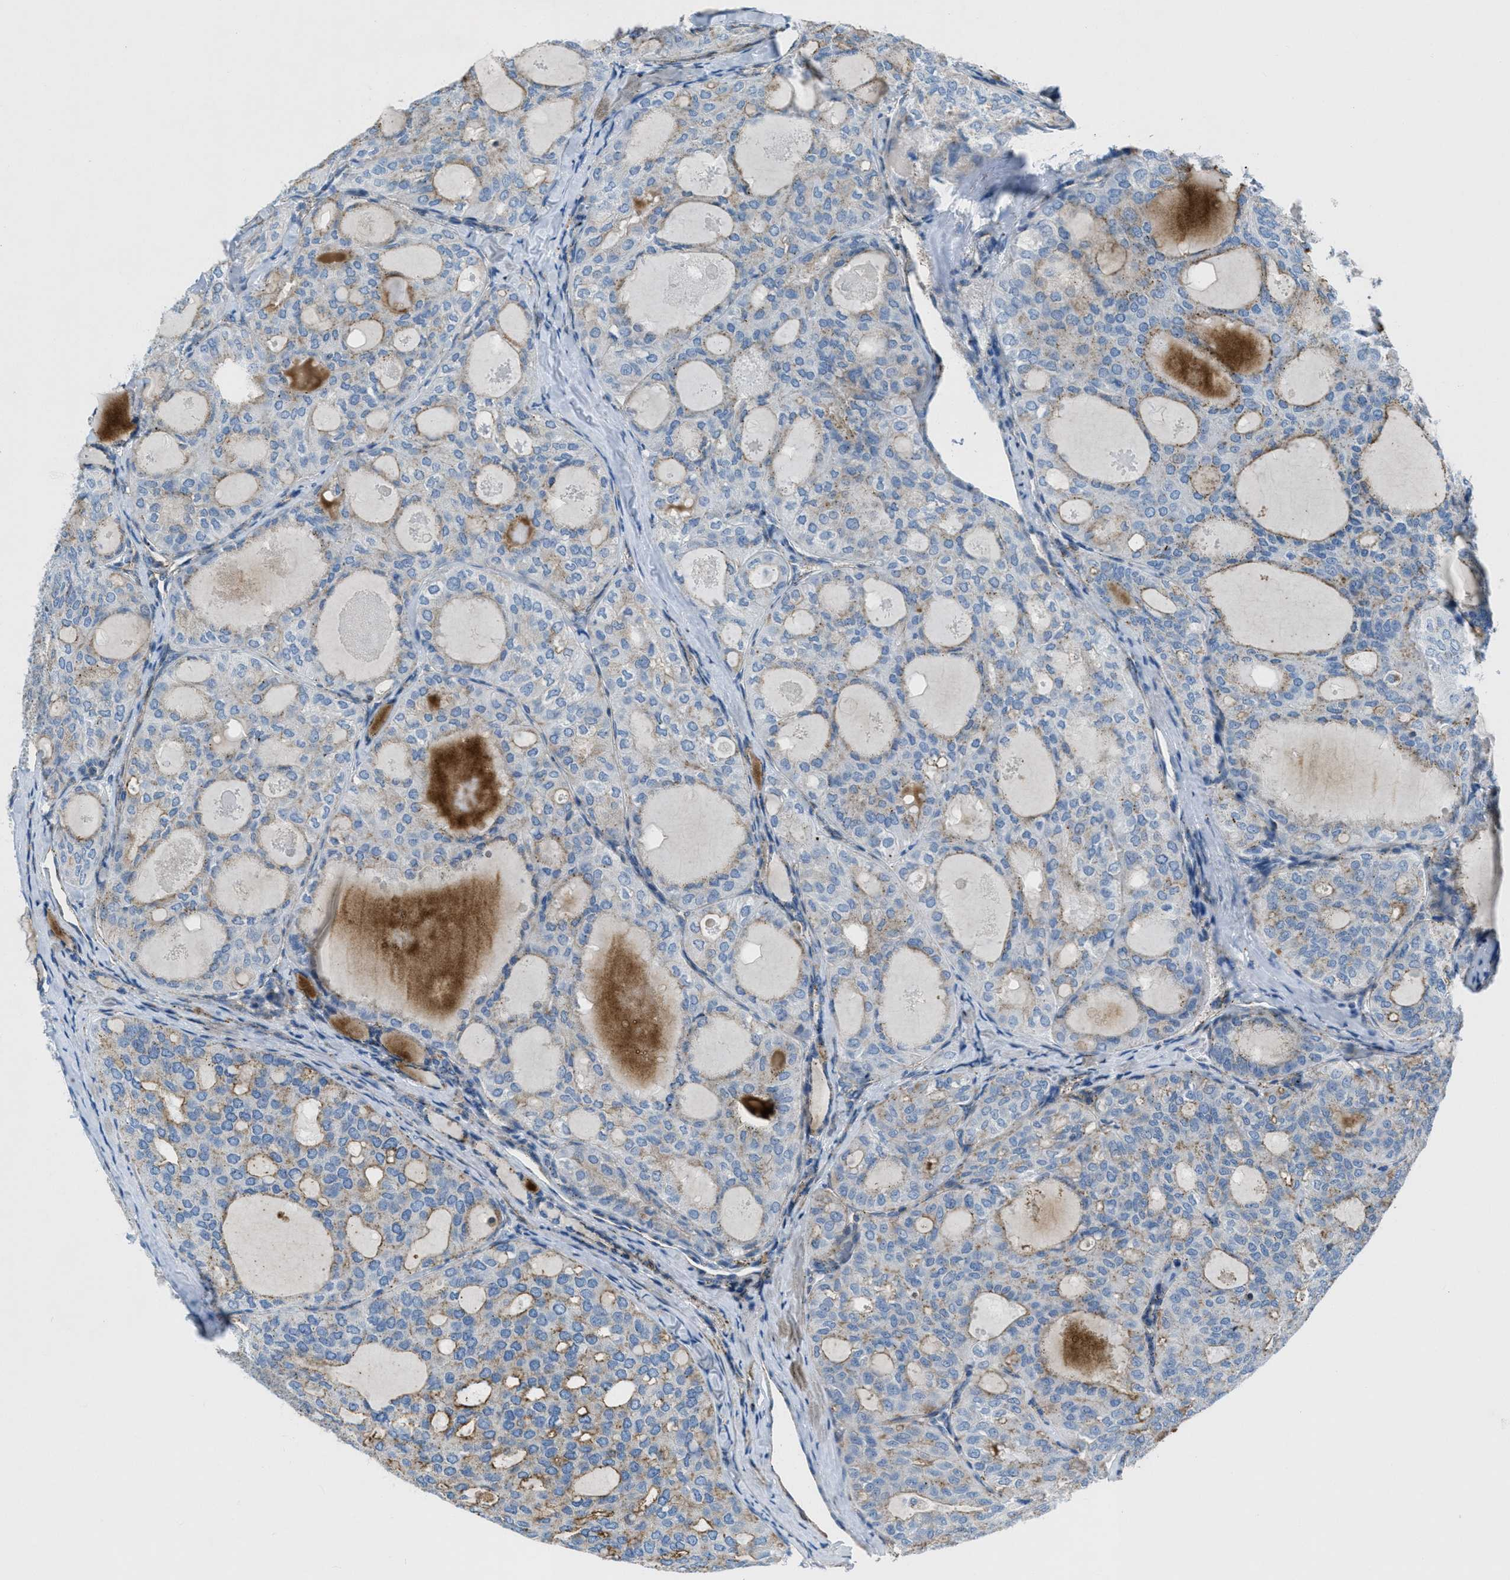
{"staining": {"intensity": "weak", "quantity": ">75%", "location": "cytoplasmic/membranous"}, "tissue": "thyroid cancer", "cell_type": "Tumor cells", "image_type": "cancer", "snomed": [{"axis": "morphology", "description": "Follicular adenoma carcinoma, NOS"}, {"axis": "topography", "description": "Thyroid gland"}], "caption": "Thyroid cancer tissue shows weak cytoplasmic/membranous expression in approximately >75% of tumor cells", "gene": "MFSD13A", "patient": {"sex": "male", "age": 75}}